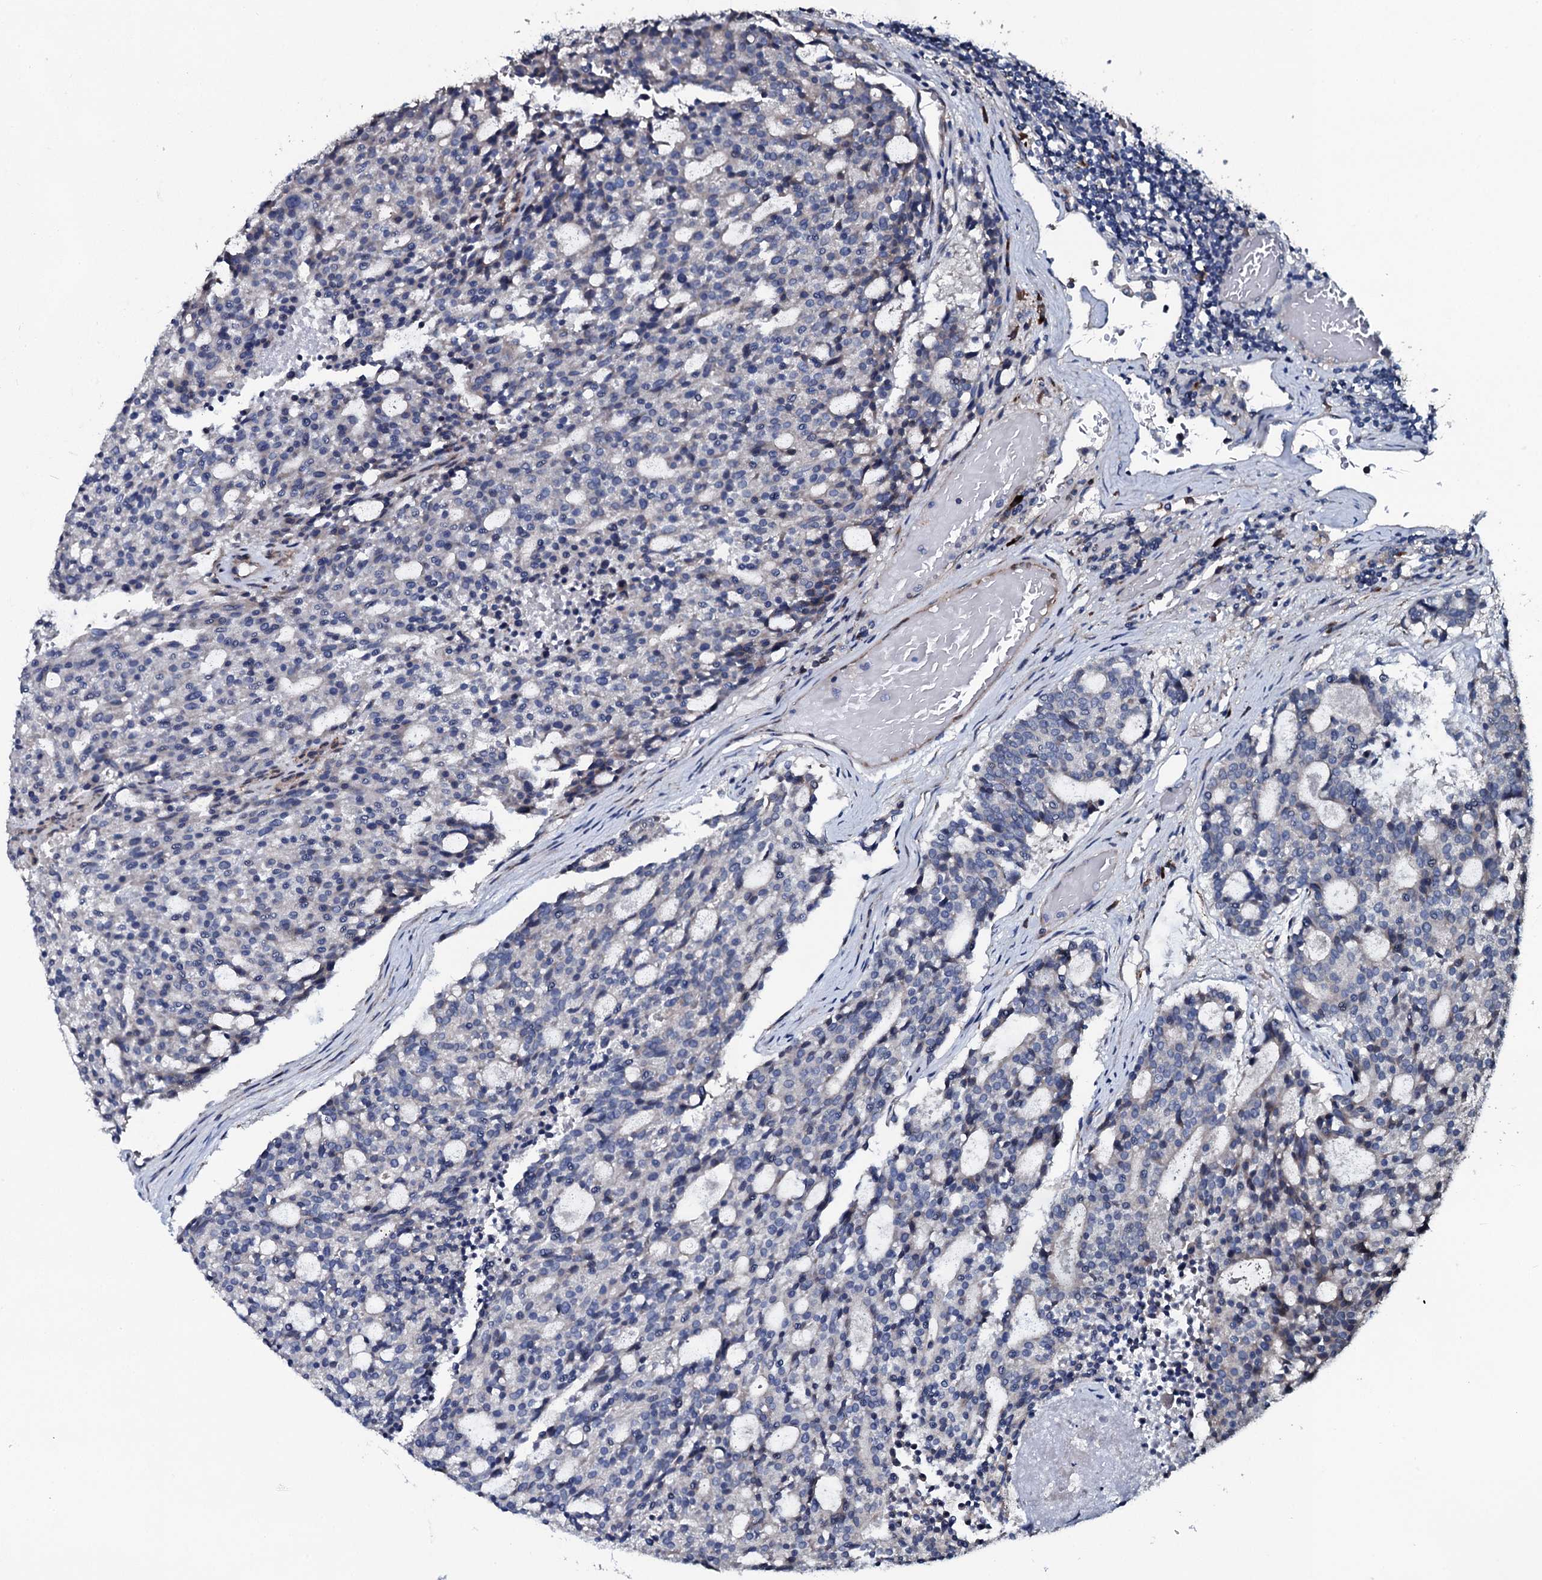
{"staining": {"intensity": "negative", "quantity": "none", "location": "none"}, "tissue": "carcinoid", "cell_type": "Tumor cells", "image_type": "cancer", "snomed": [{"axis": "morphology", "description": "Carcinoid, malignant, NOS"}, {"axis": "topography", "description": "Pancreas"}], "caption": "High magnification brightfield microscopy of carcinoid stained with DAB (brown) and counterstained with hematoxylin (blue): tumor cells show no significant positivity.", "gene": "IL12B", "patient": {"sex": "female", "age": 54}}